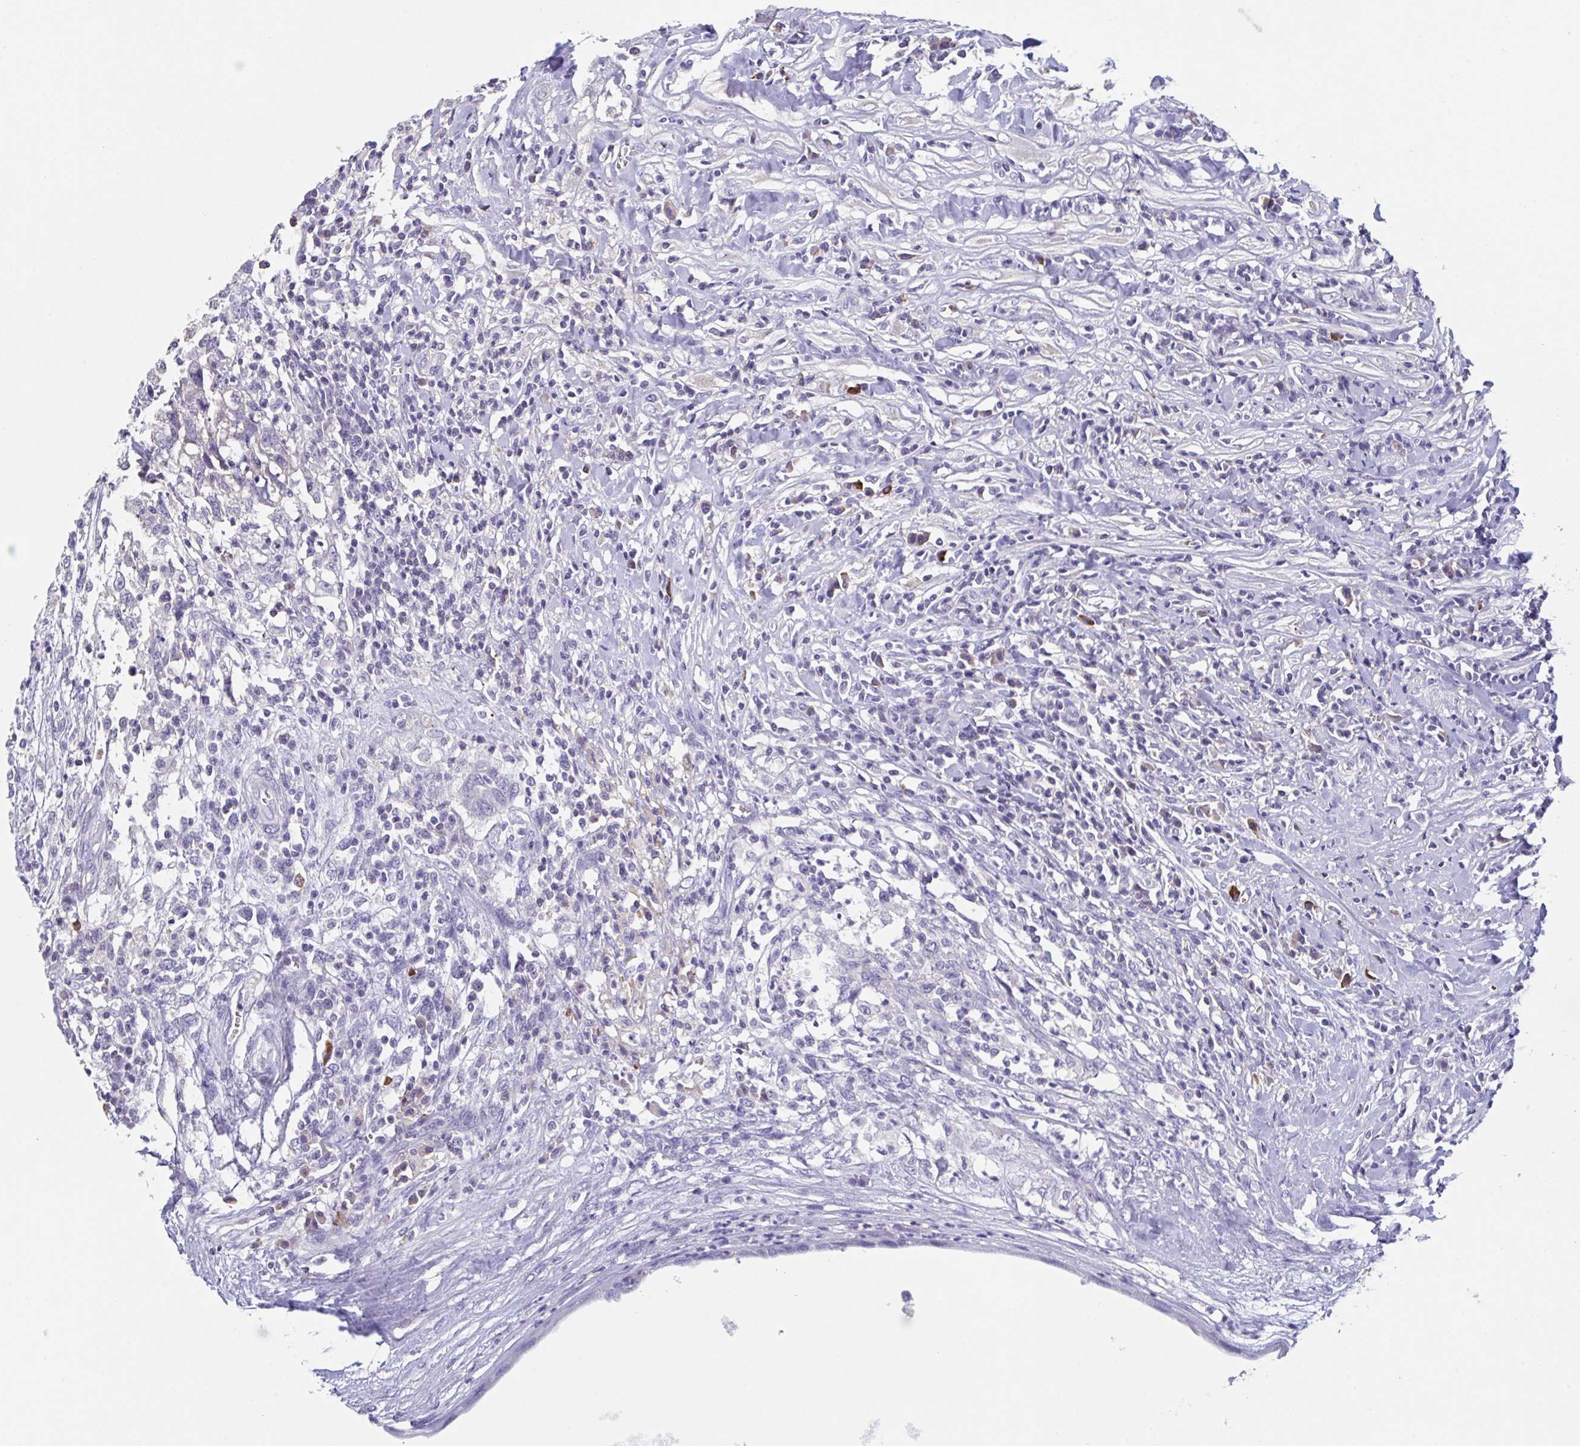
{"staining": {"intensity": "negative", "quantity": "none", "location": "none"}, "tissue": "testis cancer", "cell_type": "Tumor cells", "image_type": "cancer", "snomed": [{"axis": "morphology", "description": "Seminoma, NOS"}, {"axis": "morphology", "description": "Carcinoma, Embryonal, NOS"}, {"axis": "topography", "description": "Testis"}], "caption": "High power microscopy photomicrograph of an immunohistochemistry (IHC) micrograph of testis cancer (embryonal carcinoma), revealing no significant staining in tumor cells.", "gene": "LRRC58", "patient": {"sex": "male", "age": 29}}